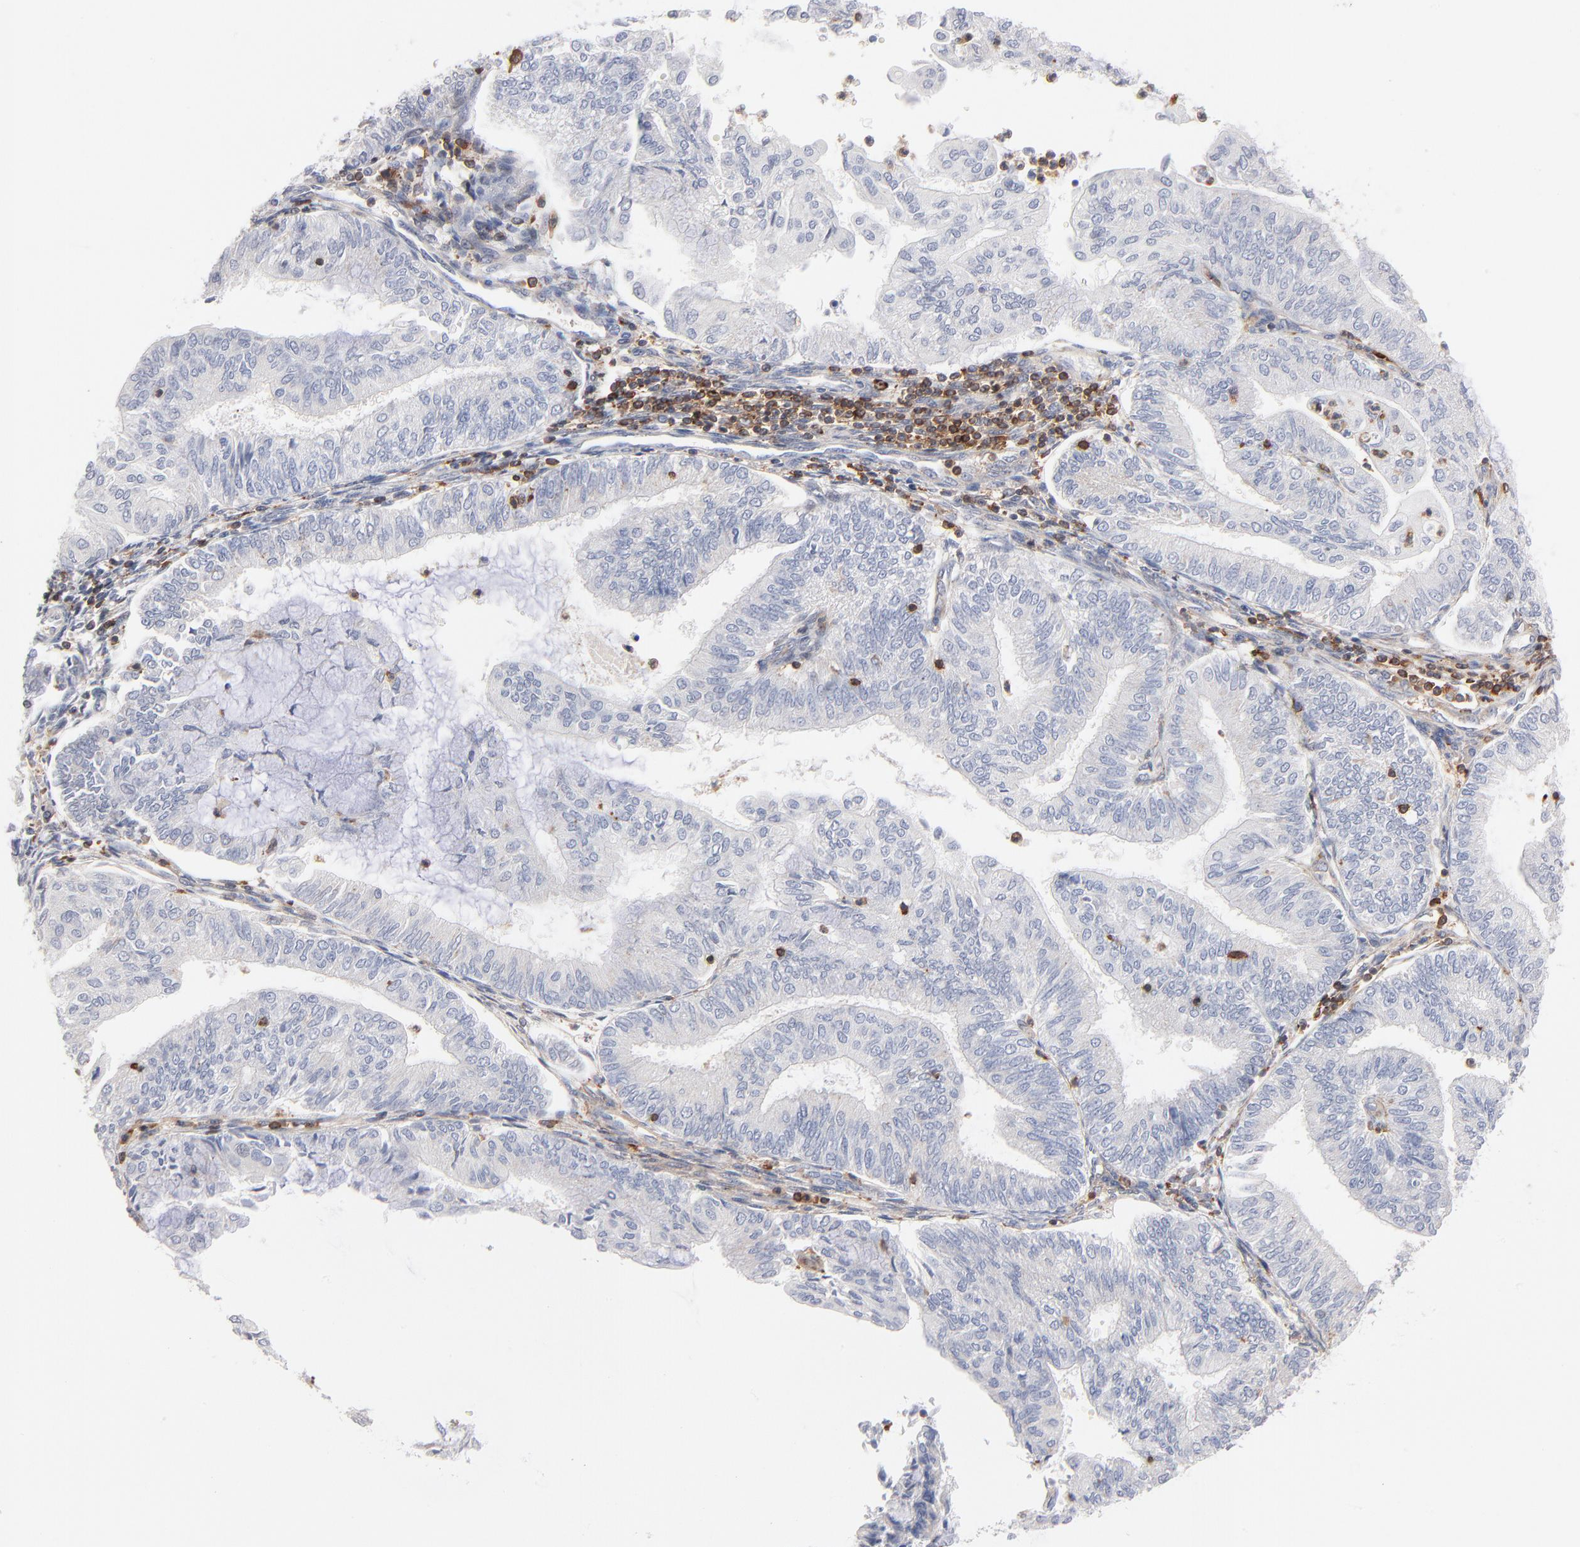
{"staining": {"intensity": "negative", "quantity": "none", "location": "none"}, "tissue": "endometrial cancer", "cell_type": "Tumor cells", "image_type": "cancer", "snomed": [{"axis": "morphology", "description": "Adenocarcinoma, NOS"}, {"axis": "topography", "description": "Endometrium"}], "caption": "Immunohistochemistry (IHC) photomicrograph of neoplastic tissue: human endometrial cancer stained with DAB shows no significant protein positivity in tumor cells.", "gene": "WIPF1", "patient": {"sex": "female", "age": 59}}